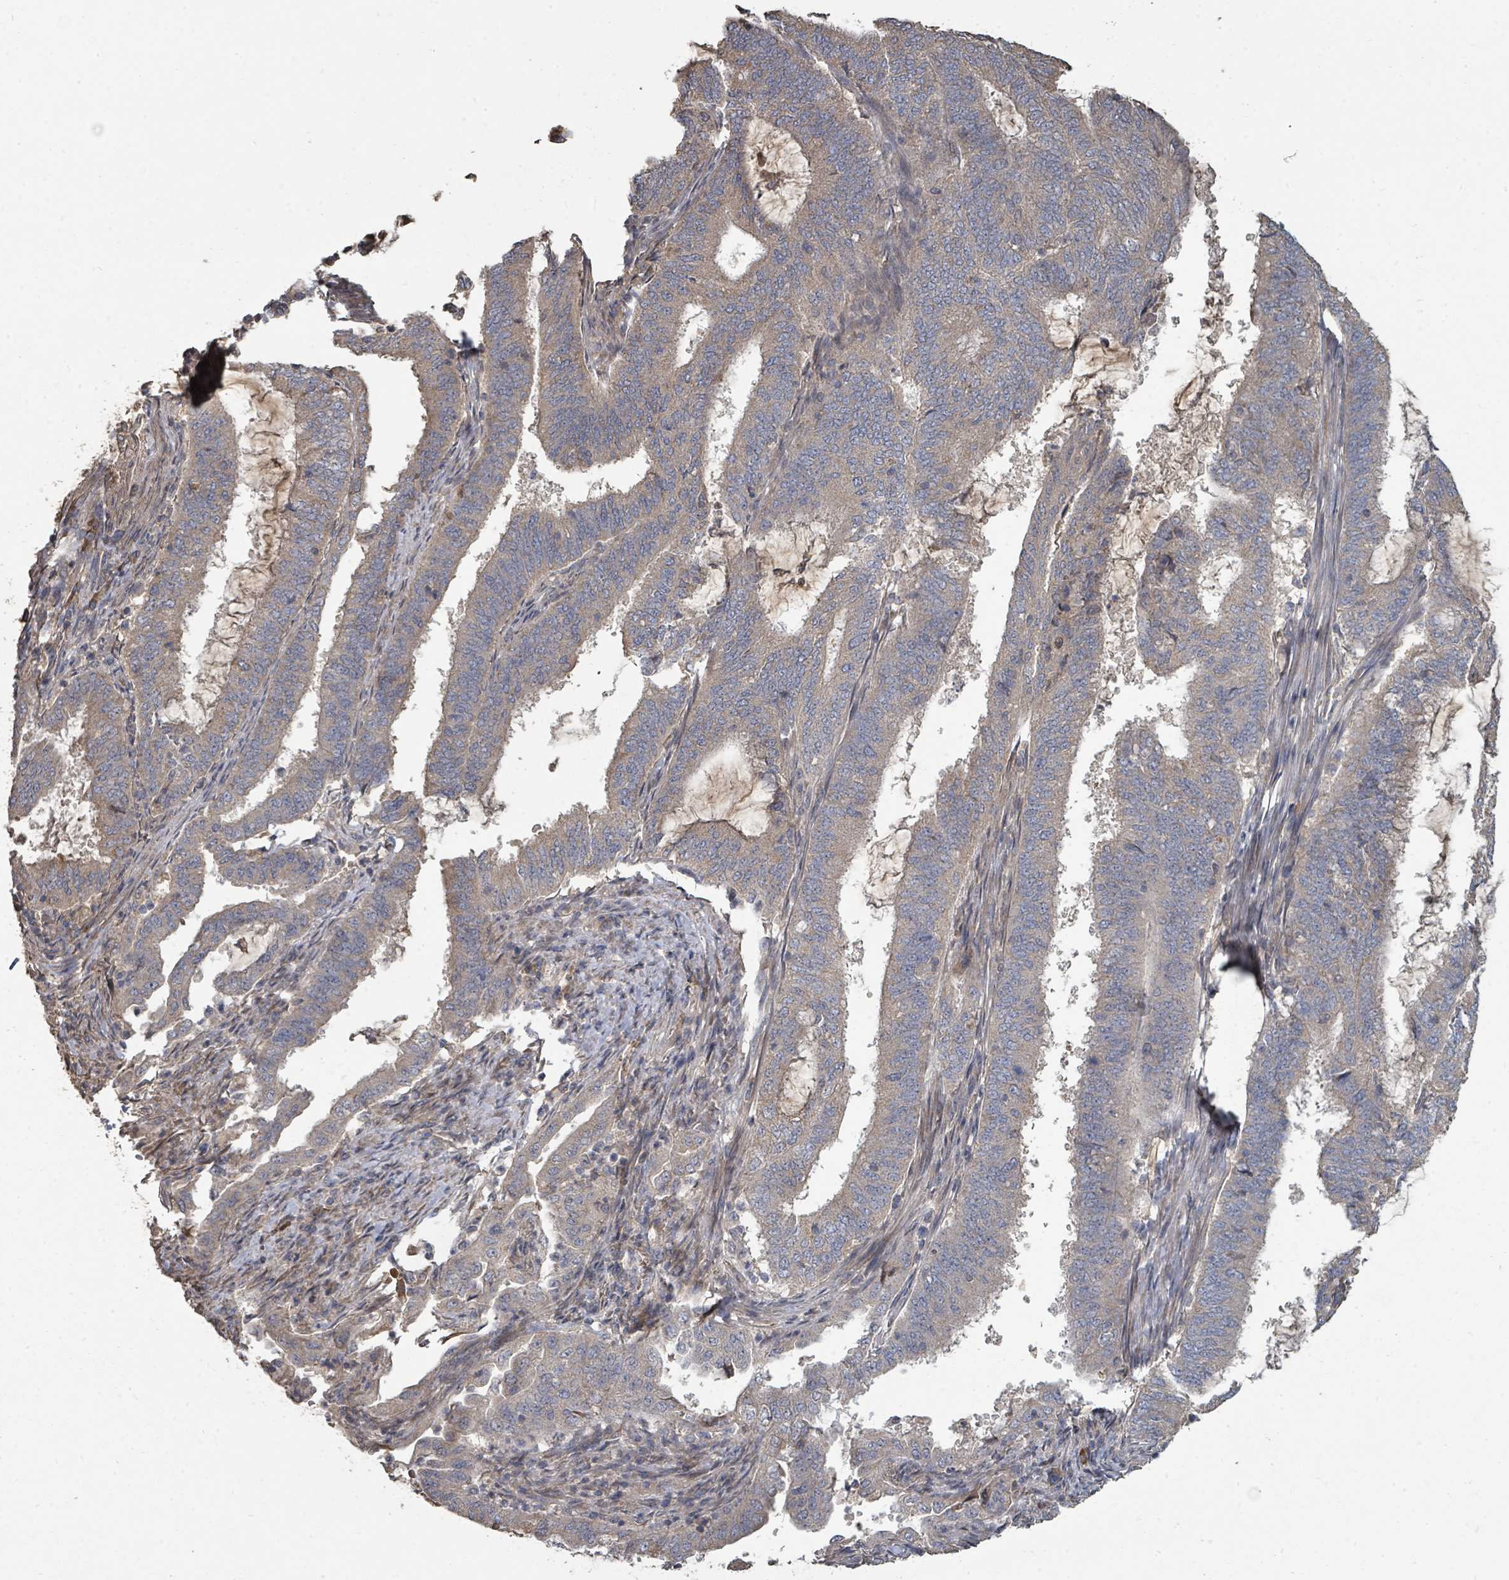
{"staining": {"intensity": "weak", "quantity": ">75%", "location": "cytoplasmic/membranous"}, "tissue": "endometrial cancer", "cell_type": "Tumor cells", "image_type": "cancer", "snomed": [{"axis": "morphology", "description": "Adenocarcinoma, NOS"}, {"axis": "topography", "description": "Endometrium"}], "caption": "A brown stain shows weak cytoplasmic/membranous positivity of a protein in endometrial cancer (adenocarcinoma) tumor cells.", "gene": "WDFY1", "patient": {"sex": "female", "age": 51}}